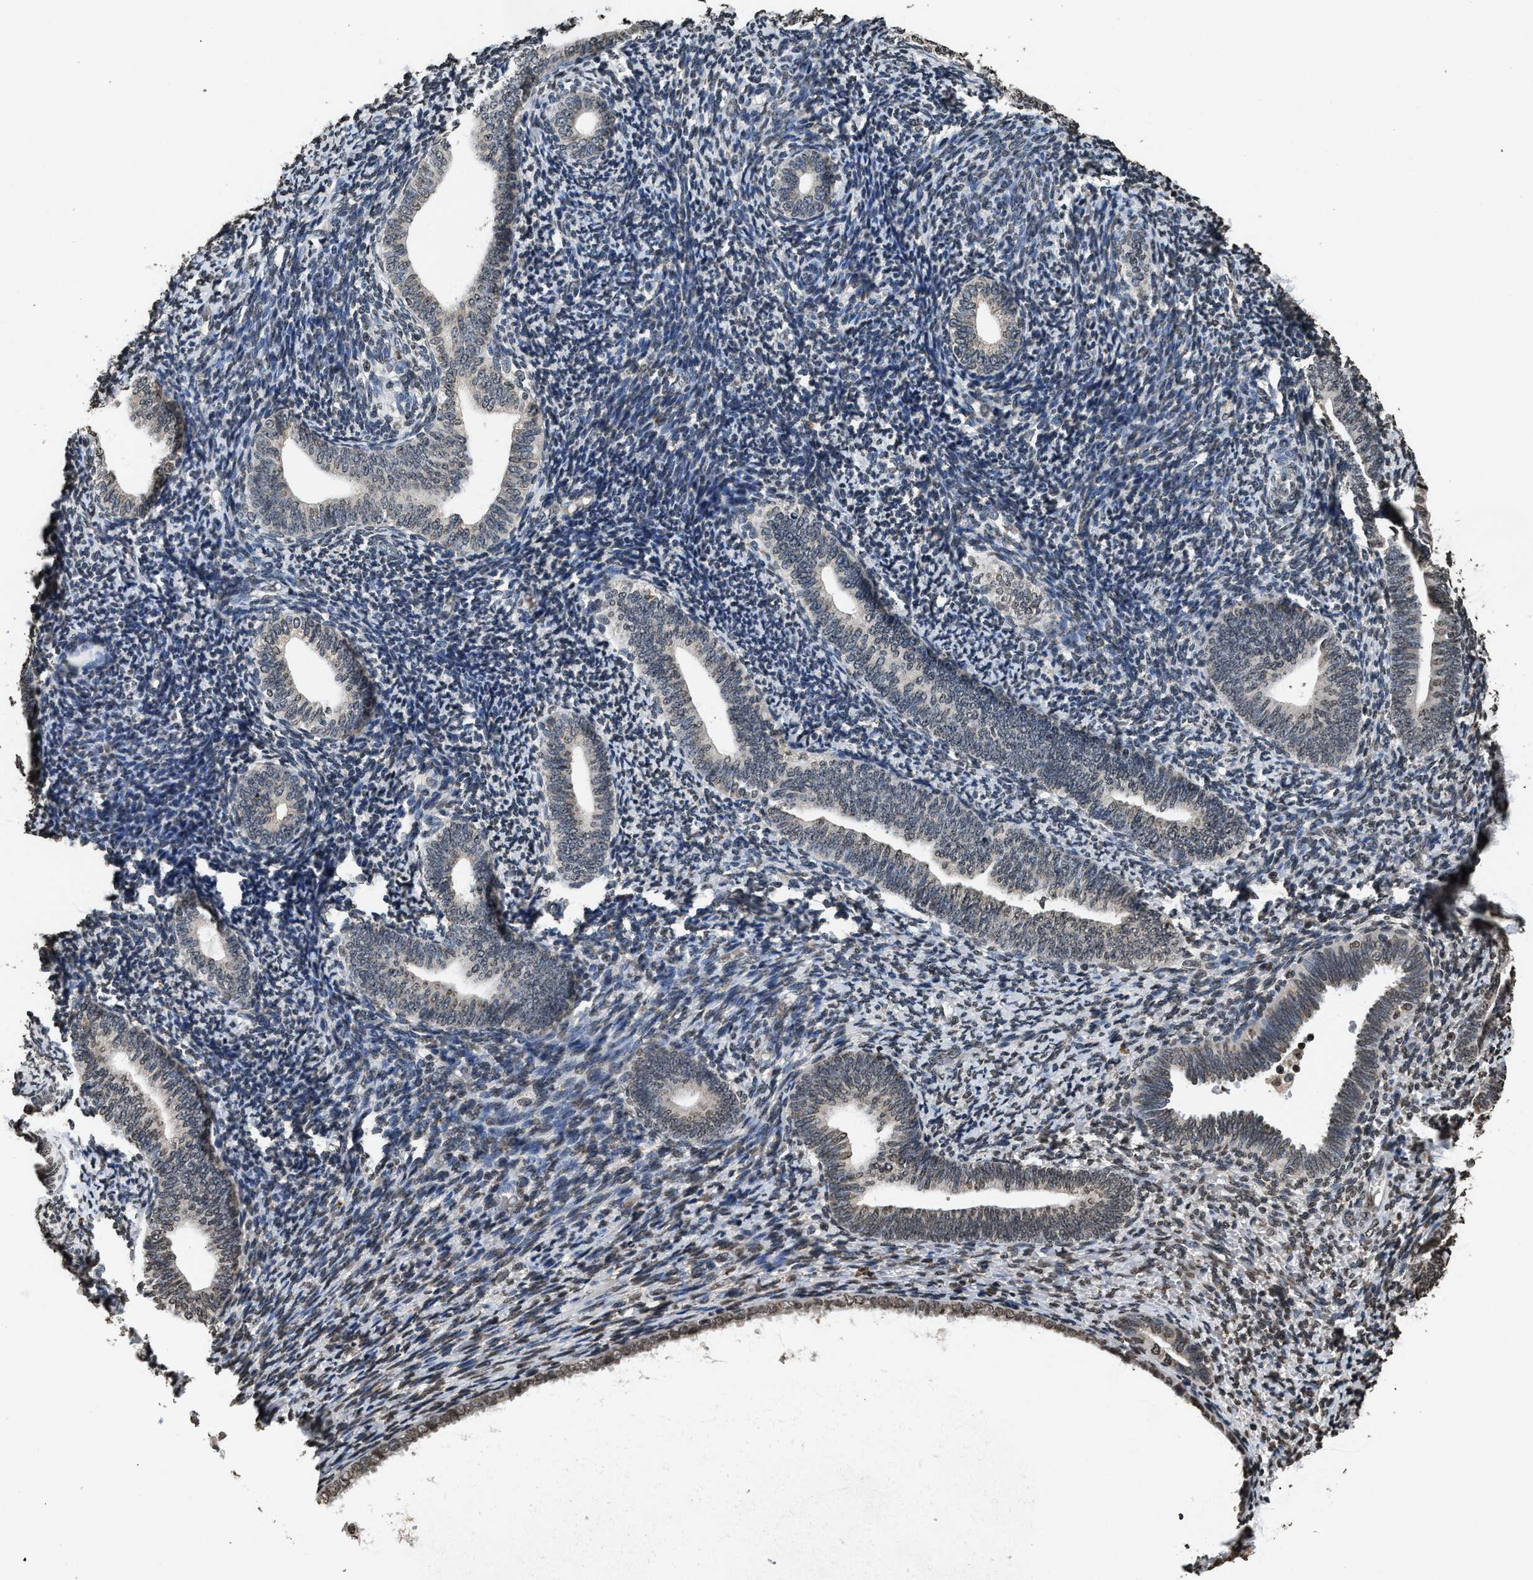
{"staining": {"intensity": "weak", "quantity": "<25%", "location": "nuclear"}, "tissue": "endometrium", "cell_type": "Cells in endometrial stroma", "image_type": "normal", "snomed": [{"axis": "morphology", "description": "Normal tissue, NOS"}, {"axis": "topography", "description": "Endometrium"}], "caption": "There is no significant expression in cells in endometrial stroma of endometrium. (Stains: DAB IHC with hematoxylin counter stain, Microscopy: brightfield microscopy at high magnification).", "gene": "DNASE1L3", "patient": {"sex": "female", "age": 66}}